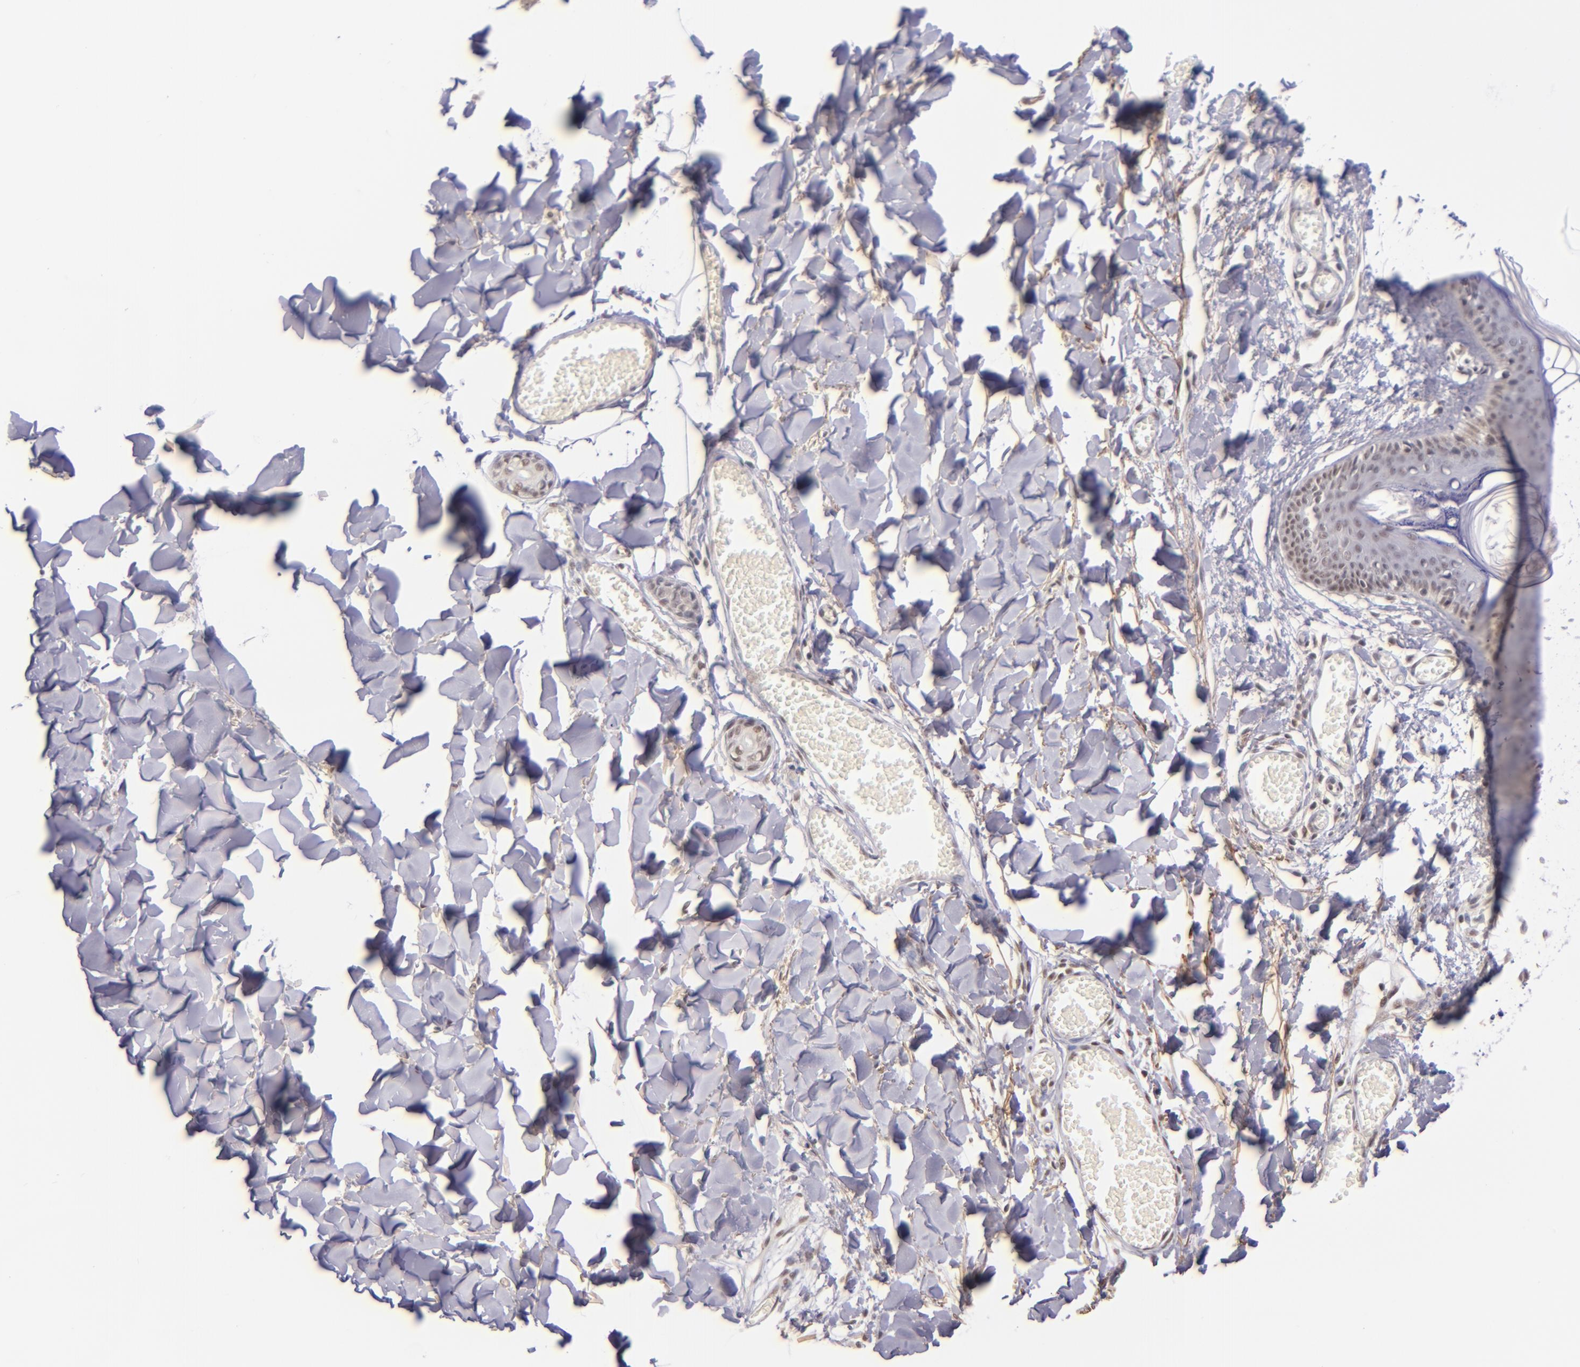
{"staining": {"intensity": "negative", "quantity": "none", "location": "none"}, "tissue": "skin", "cell_type": "Fibroblasts", "image_type": "normal", "snomed": [{"axis": "morphology", "description": "Normal tissue, NOS"}, {"axis": "morphology", "description": "Sarcoma, NOS"}, {"axis": "topography", "description": "Skin"}, {"axis": "topography", "description": "Soft tissue"}], "caption": "Skin stained for a protein using IHC reveals no positivity fibroblasts.", "gene": "ZNF148", "patient": {"sex": "female", "age": 51}}